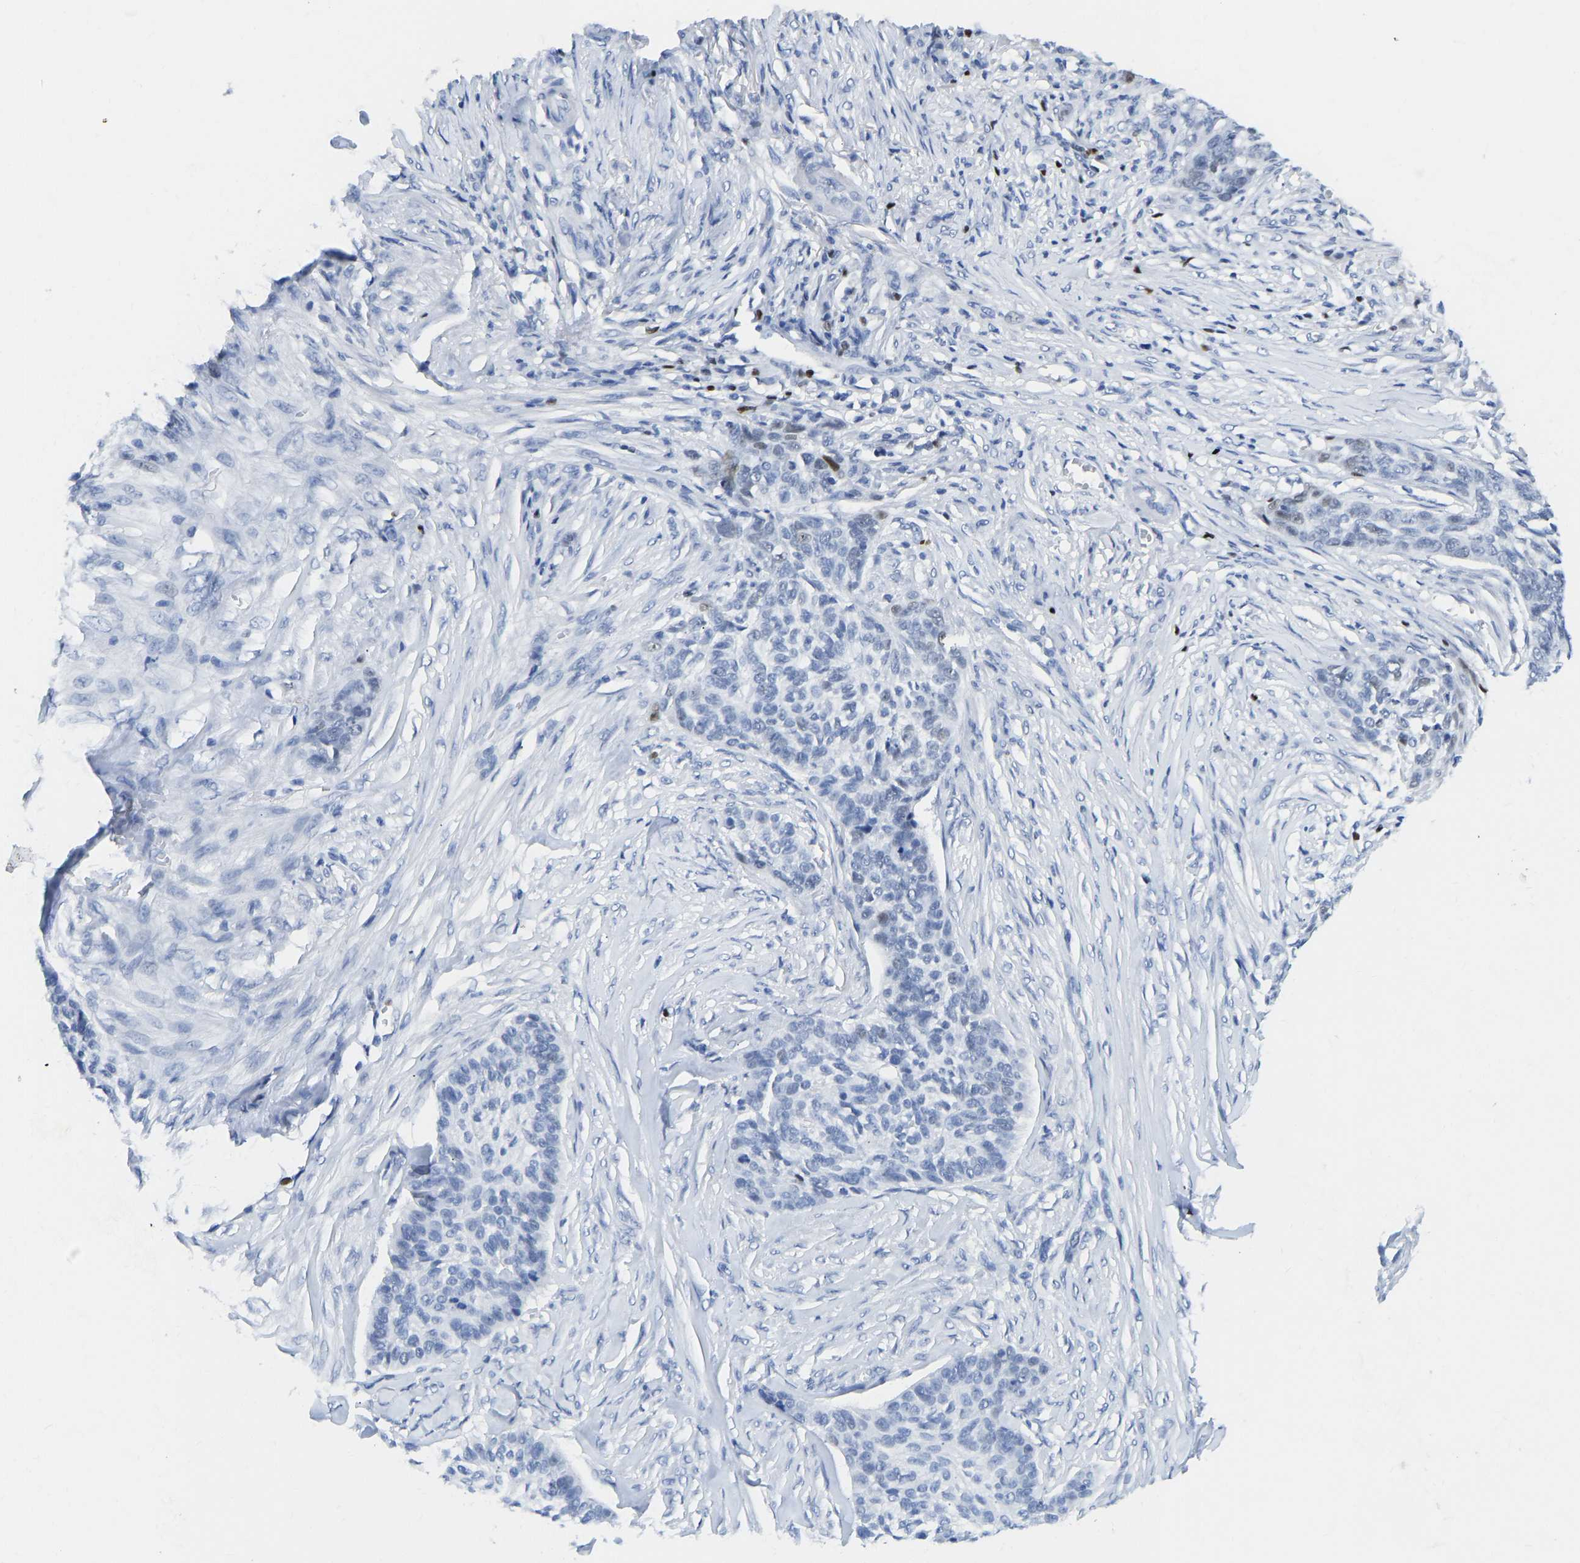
{"staining": {"intensity": "negative", "quantity": "none", "location": "none"}, "tissue": "skin cancer", "cell_type": "Tumor cells", "image_type": "cancer", "snomed": [{"axis": "morphology", "description": "Basal cell carcinoma"}, {"axis": "topography", "description": "Skin"}], "caption": "High power microscopy micrograph of an immunohistochemistry image of basal cell carcinoma (skin), revealing no significant expression in tumor cells.", "gene": "TCF7", "patient": {"sex": "male", "age": 85}}